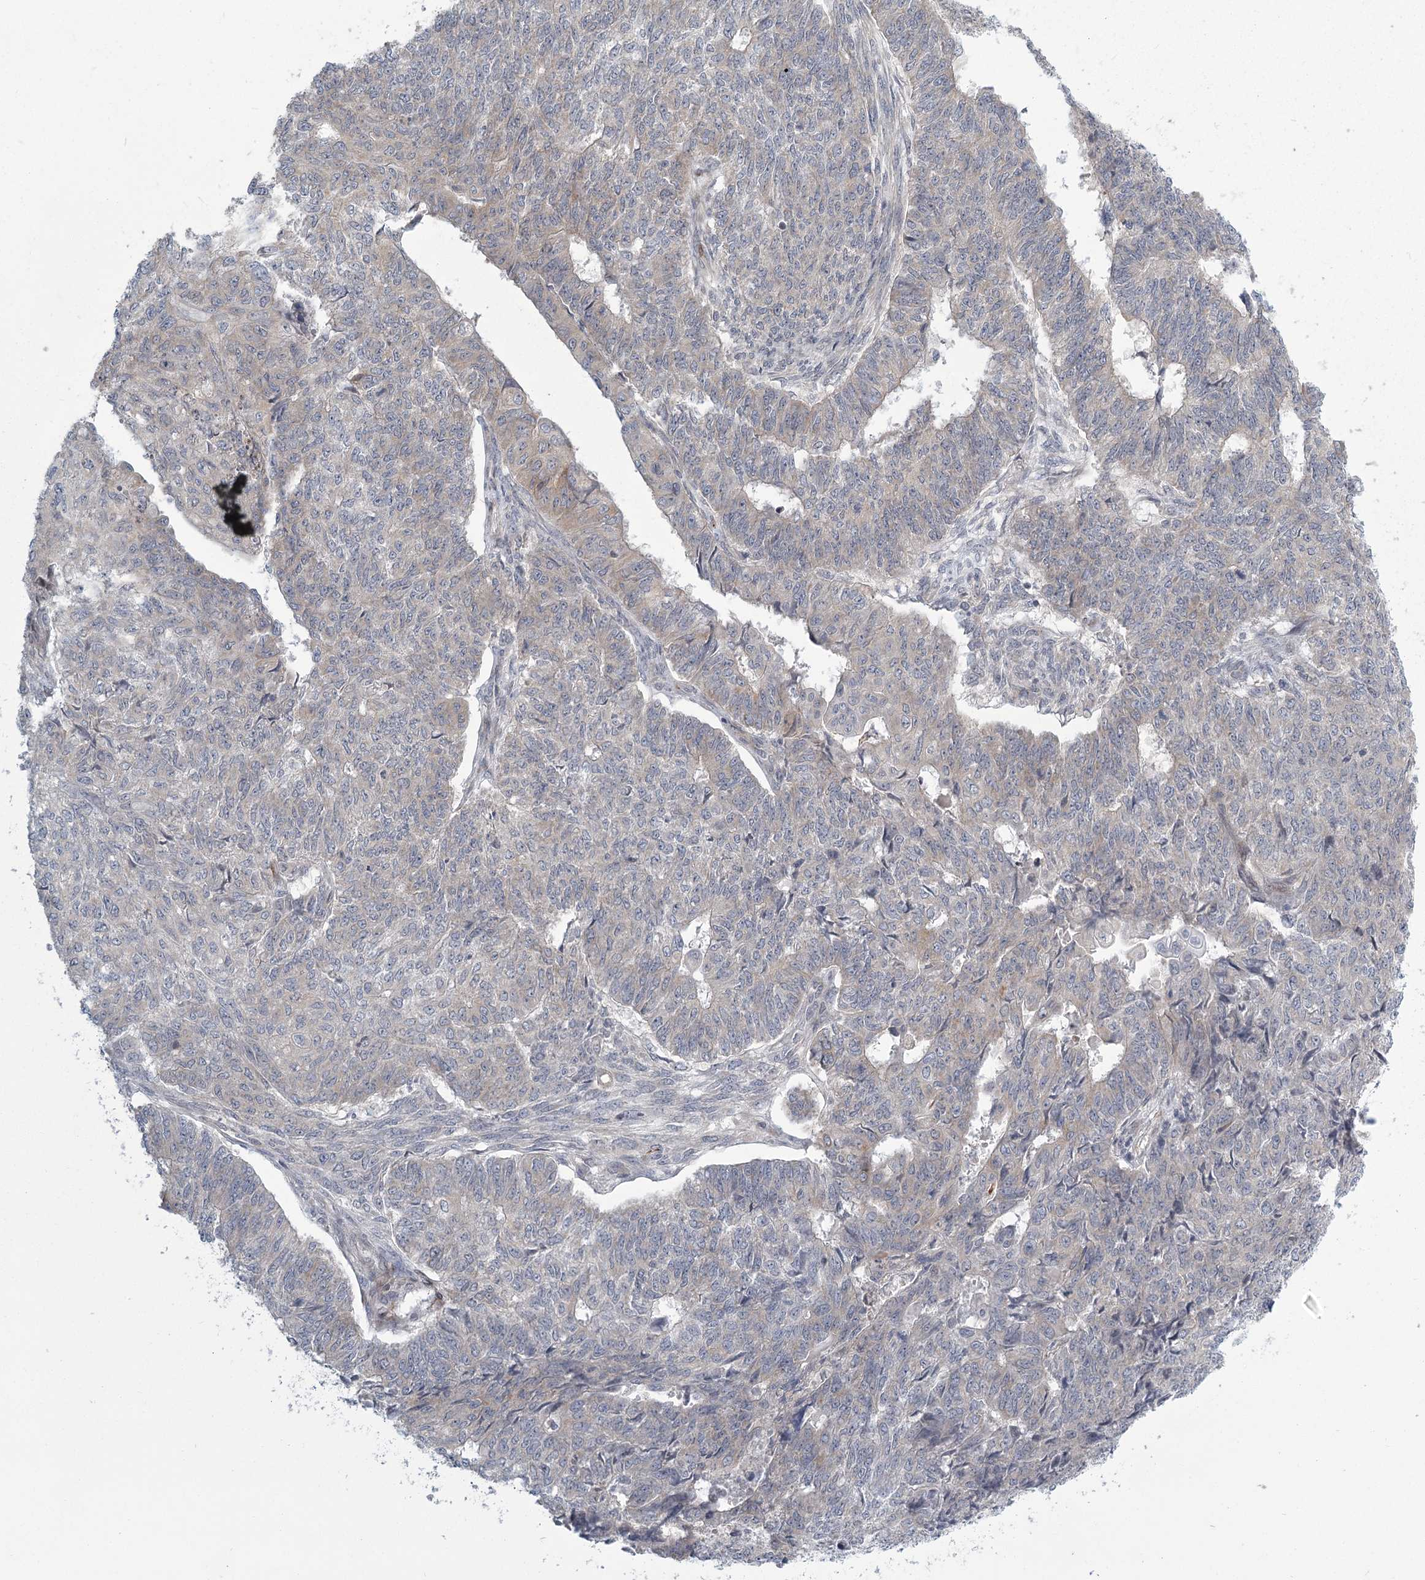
{"staining": {"intensity": "weak", "quantity": "<25%", "location": "cytoplasmic/membranous"}, "tissue": "endometrial cancer", "cell_type": "Tumor cells", "image_type": "cancer", "snomed": [{"axis": "morphology", "description": "Adenocarcinoma, NOS"}, {"axis": "topography", "description": "Endometrium"}], "caption": "The histopathology image demonstrates no staining of tumor cells in endometrial cancer (adenocarcinoma).", "gene": "MEPE", "patient": {"sex": "female", "age": 32}}